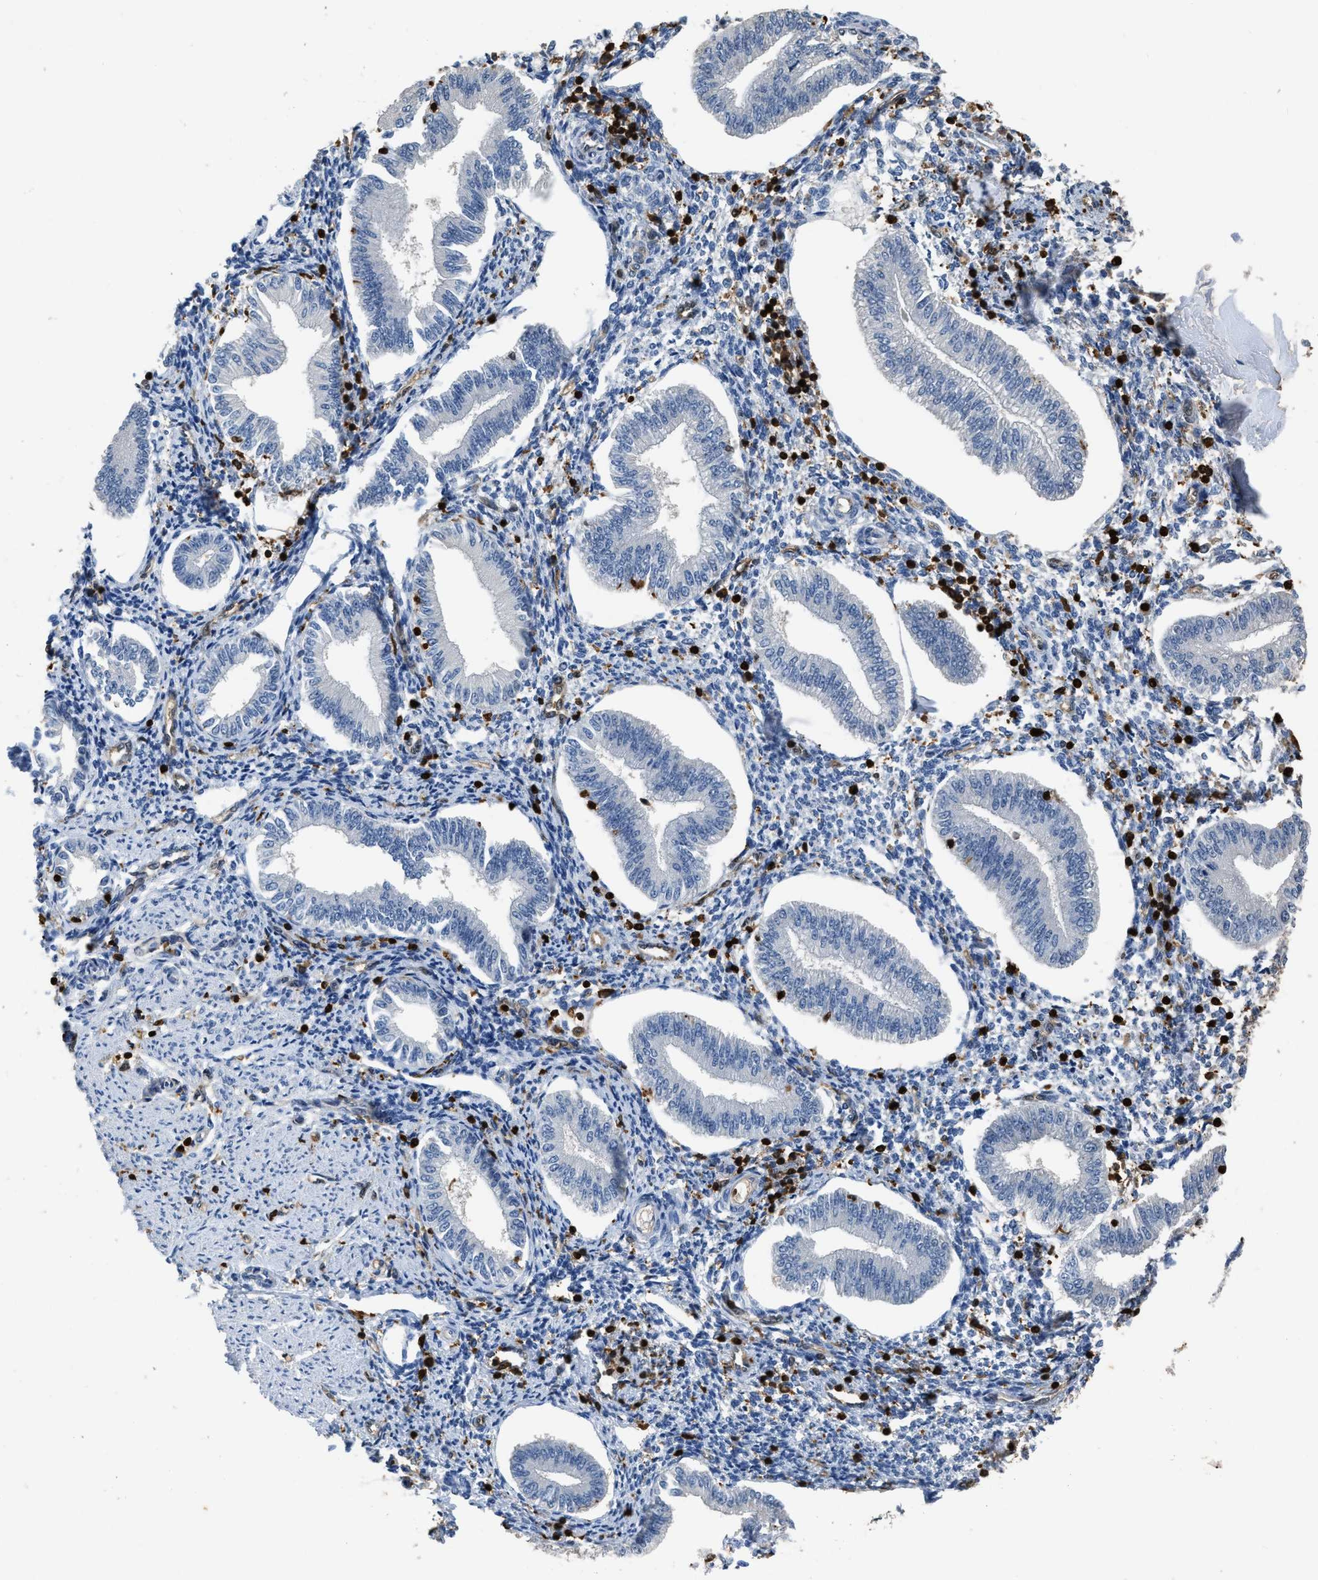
{"staining": {"intensity": "negative", "quantity": "none", "location": "none"}, "tissue": "endometrium", "cell_type": "Cells in endometrial stroma", "image_type": "normal", "snomed": [{"axis": "morphology", "description": "Normal tissue, NOS"}, {"axis": "topography", "description": "Endometrium"}], "caption": "DAB (3,3'-diaminobenzidine) immunohistochemical staining of unremarkable endometrium reveals no significant expression in cells in endometrial stroma. The staining was performed using DAB to visualize the protein expression in brown, while the nuclei were stained in blue with hematoxylin (Magnification: 20x).", "gene": "ARHGDIB", "patient": {"sex": "female", "age": 50}}